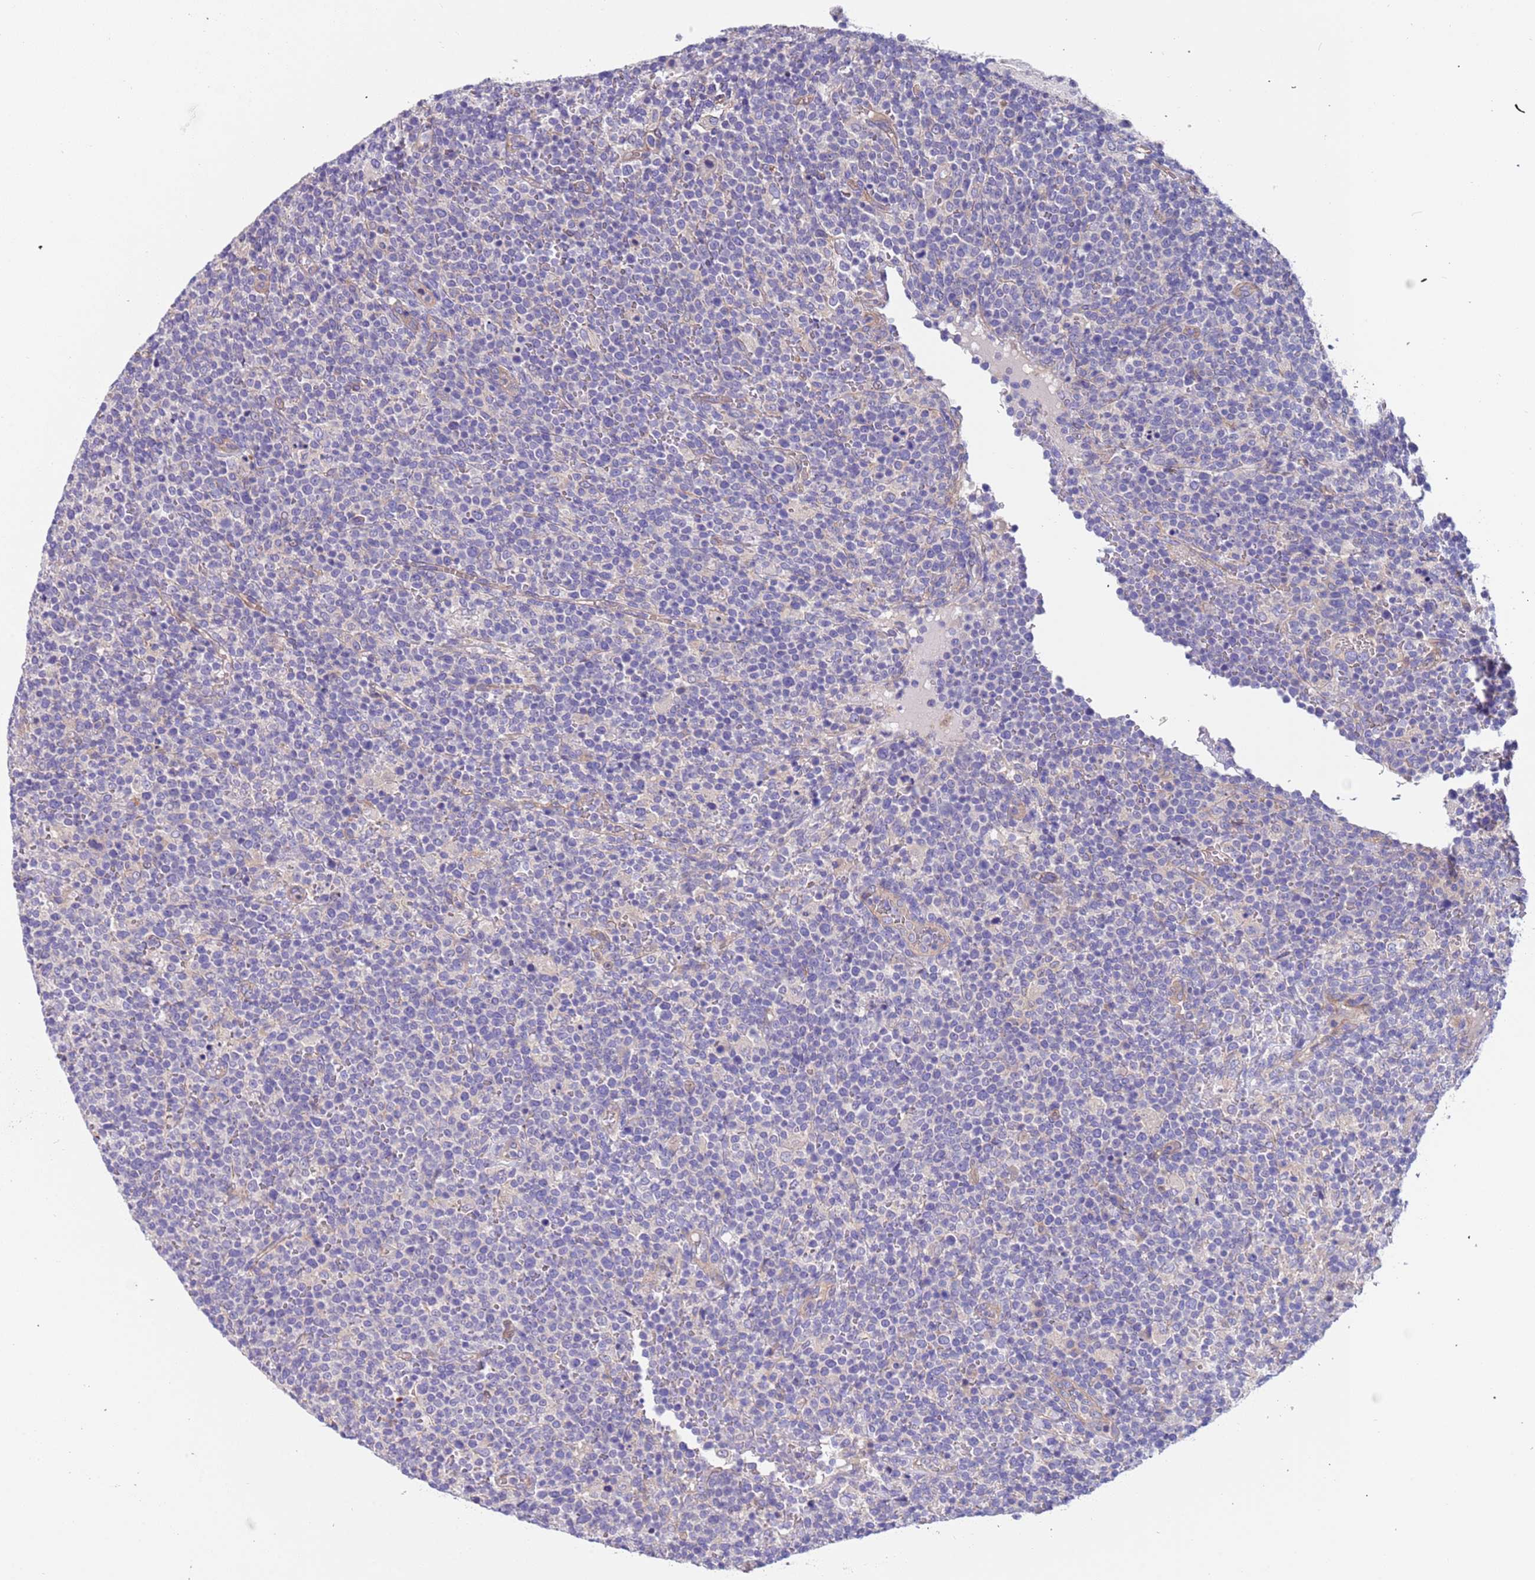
{"staining": {"intensity": "negative", "quantity": "none", "location": "none"}, "tissue": "lymphoma", "cell_type": "Tumor cells", "image_type": "cancer", "snomed": [{"axis": "morphology", "description": "Malignant lymphoma, non-Hodgkin's type, High grade"}, {"axis": "topography", "description": "Lymph node"}], "caption": "Human high-grade malignant lymphoma, non-Hodgkin's type stained for a protein using immunohistochemistry (IHC) reveals no positivity in tumor cells.", "gene": "LAMB4", "patient": {"sex": "male", "age": 61}}